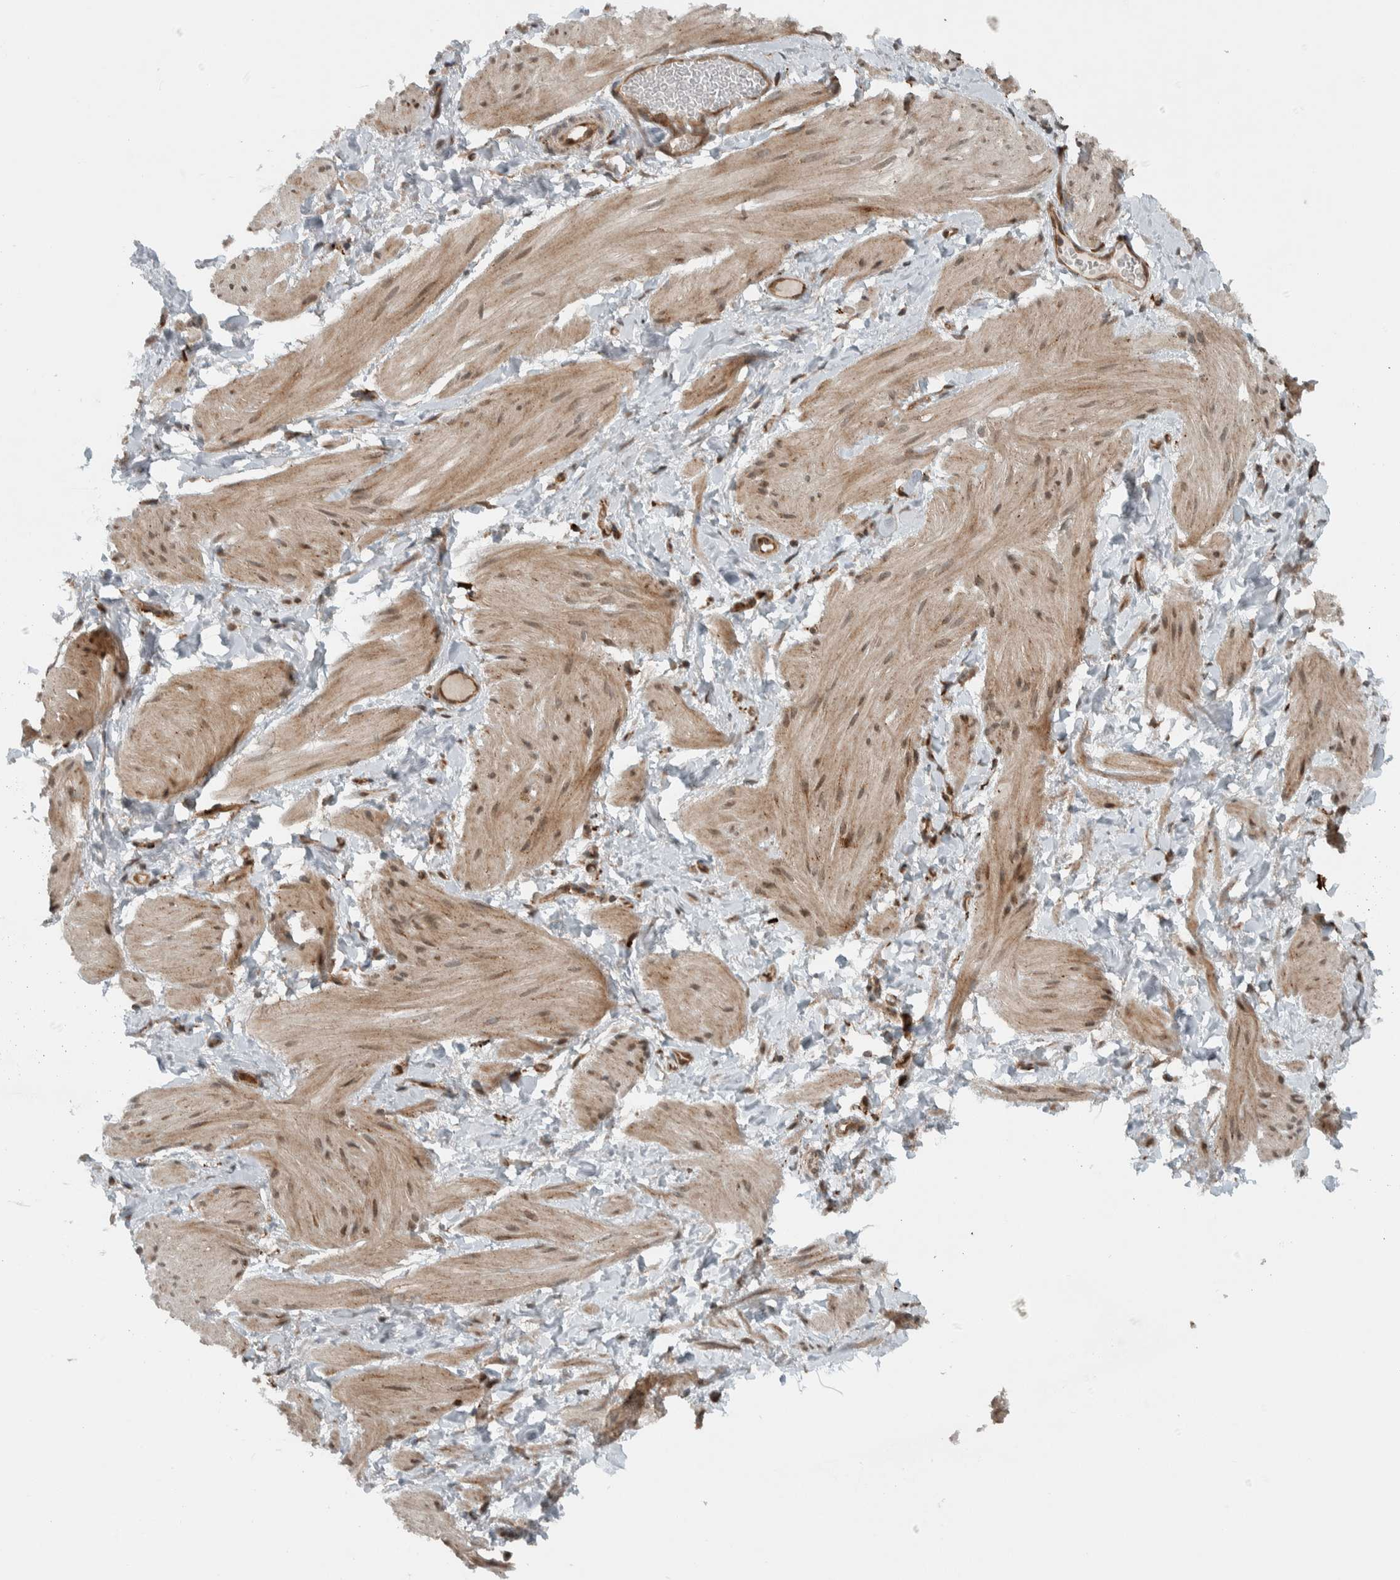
{"staining": {"intensity": "moderate", "quantity": ">75%", "location": "cytoplasmic/membranous,nuclear"}, "tissue": "smooth muscle", "cell_type": "Smooth muscle cells", "image_type": "normal", "snomed": [{"axis": "morphology", "description": "Normal tissue, NOS"}, {"axis": "topography", "description": "Smooth muscle"}], "caption": "The immunohistochemical stain shows moderate cytoplasmic/membranous,nuclear positivity in smooth muscle cells of benign smooth muscle. (Brightfield microscopy of DAB IHC at high magnification).", "gene": "GIGYF1", "patient": {"sex": "male", "age": 16}}